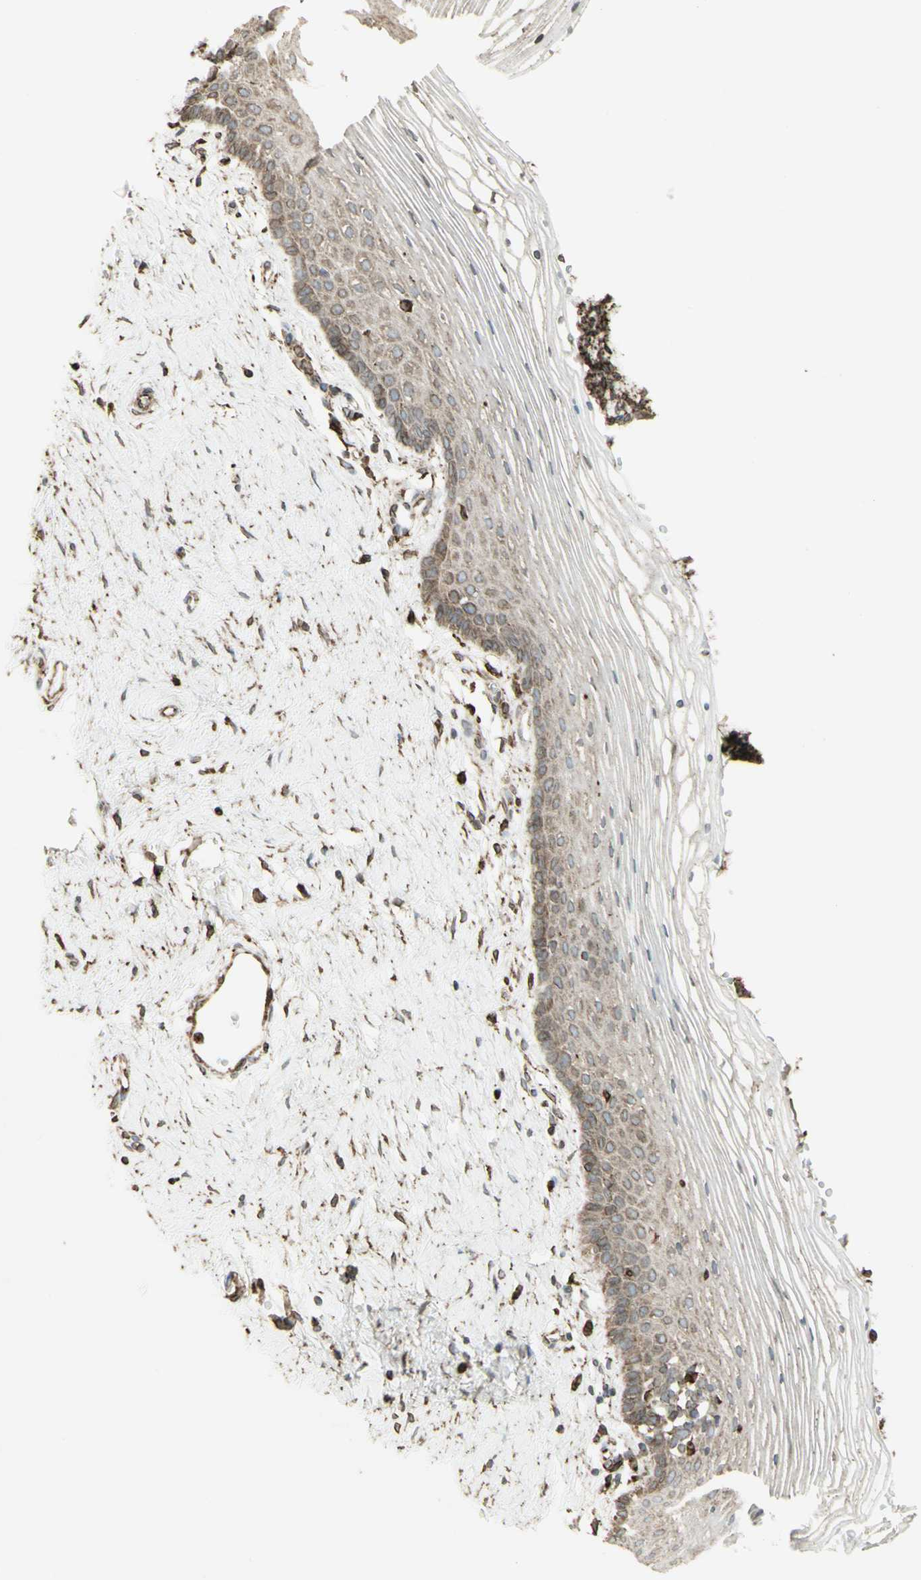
{"staining": {"intensity": "weak", "quantity": "25%-75%", "location": "cytoplasmic/membranous"}, "tissue": "vagina", "cell_type": "Squamous epithelial cells", "image_type": "normal", "snomed": [{"axis": "morphology", "description": "Normal tissue, NOS"}, {"axis": "topography", "description": "Vagina"}], "caption": "Squamous epithelial cells exhibit low levels of weak cytoplasmic/membranous positivity in approximately 25%-75% of cells in unremarkable human vagina. Nuclei are stained in blue.", "gene": "CANX", "patient": {"sex": "female", "age": 32}}